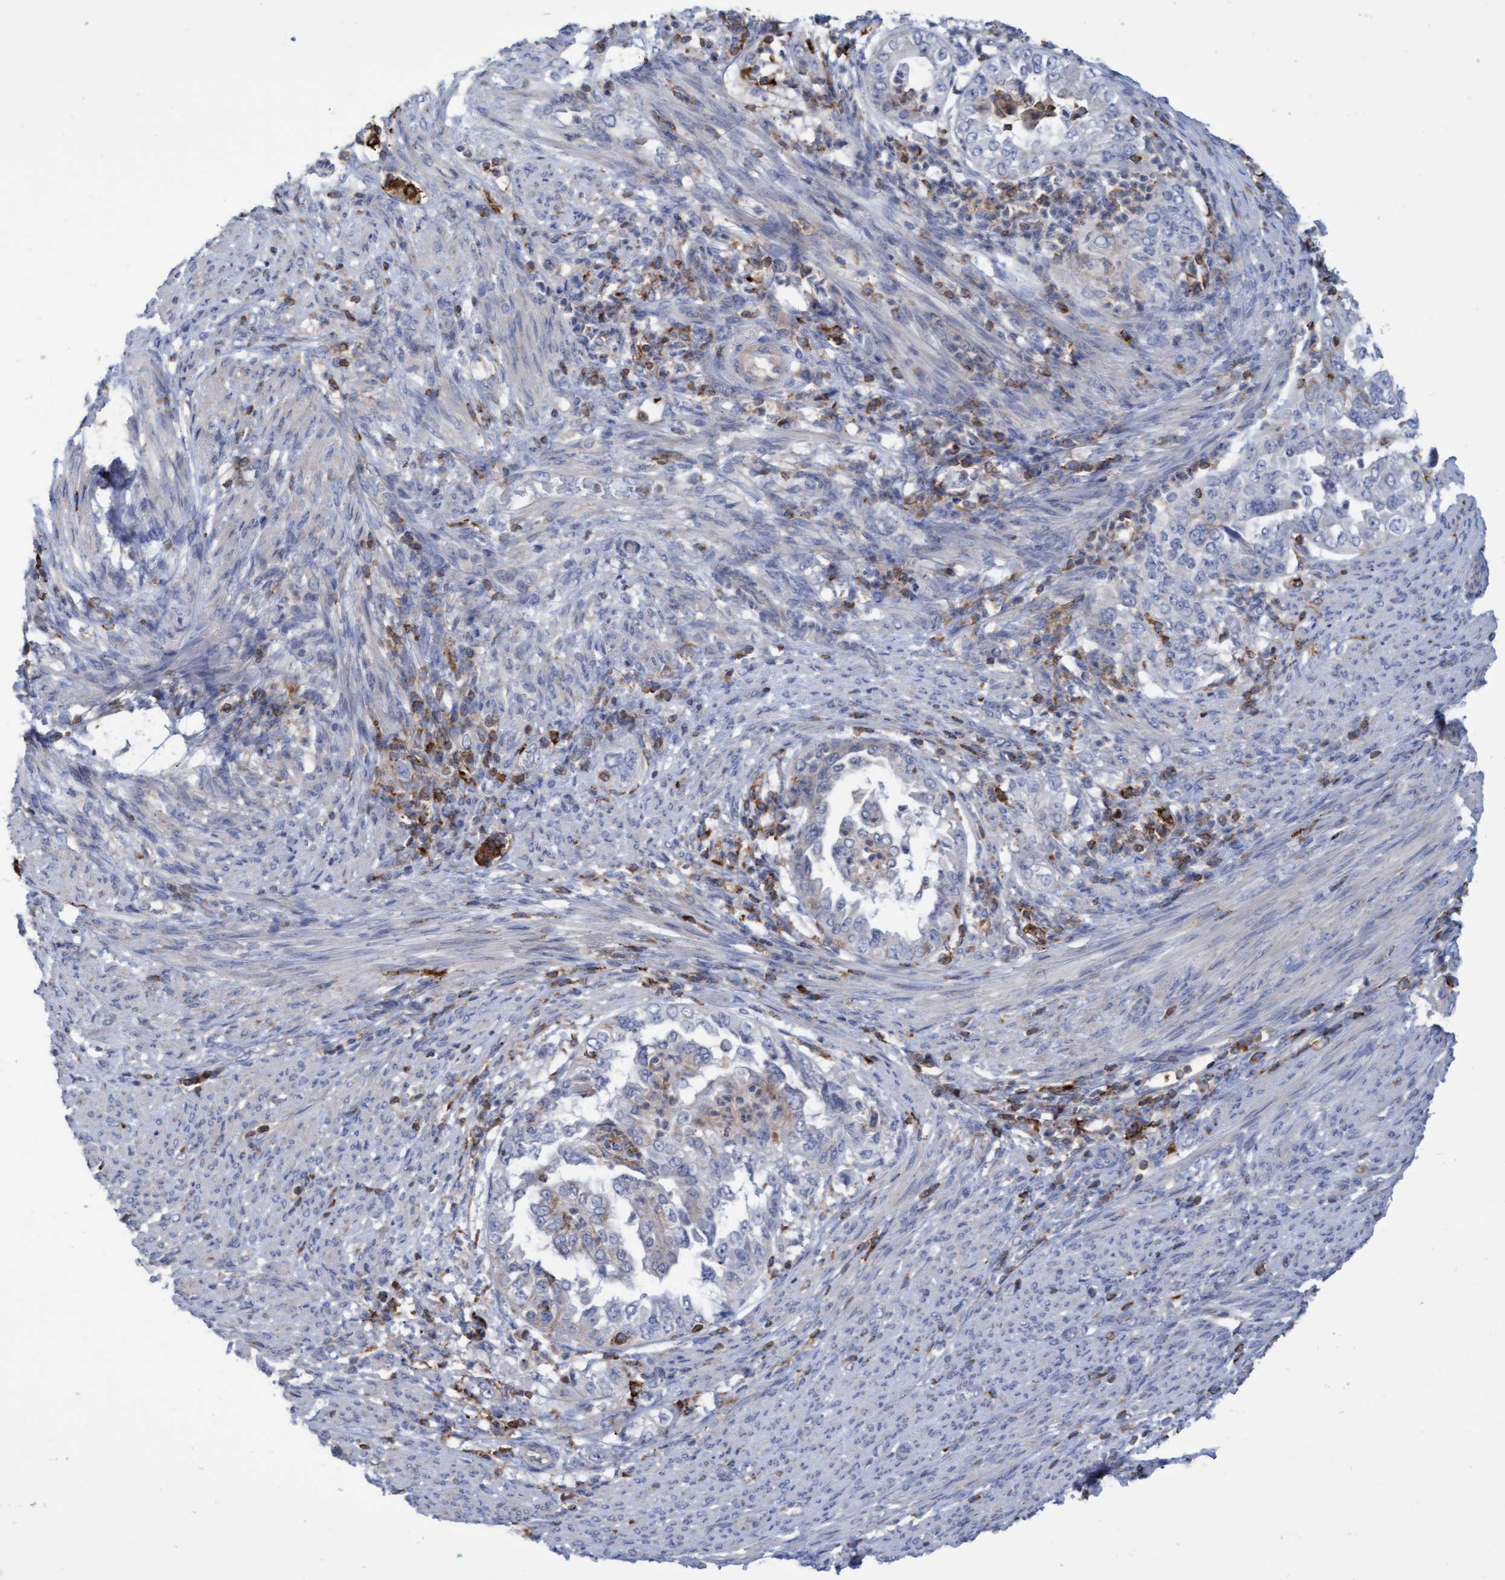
{"staining": {"intensity": "negative", "quantity": "none", "location": "none"}, "tissue": "endometrial cancer", "cell_type": "Tumor cells", "image_type": "cancer", "snomed": [{"axis": "morphology", "description": "Adenocarcinoma, NOS"}, {"axis": "topography", "description": "Endometrium"}], "caption": "This is an IHC histopathology image of endometrial cancer (adenocarcinoma). There is no positivity in tumor cells.", "gene": "FNBP1", "patient": {"sex": "female", "age": 85}}